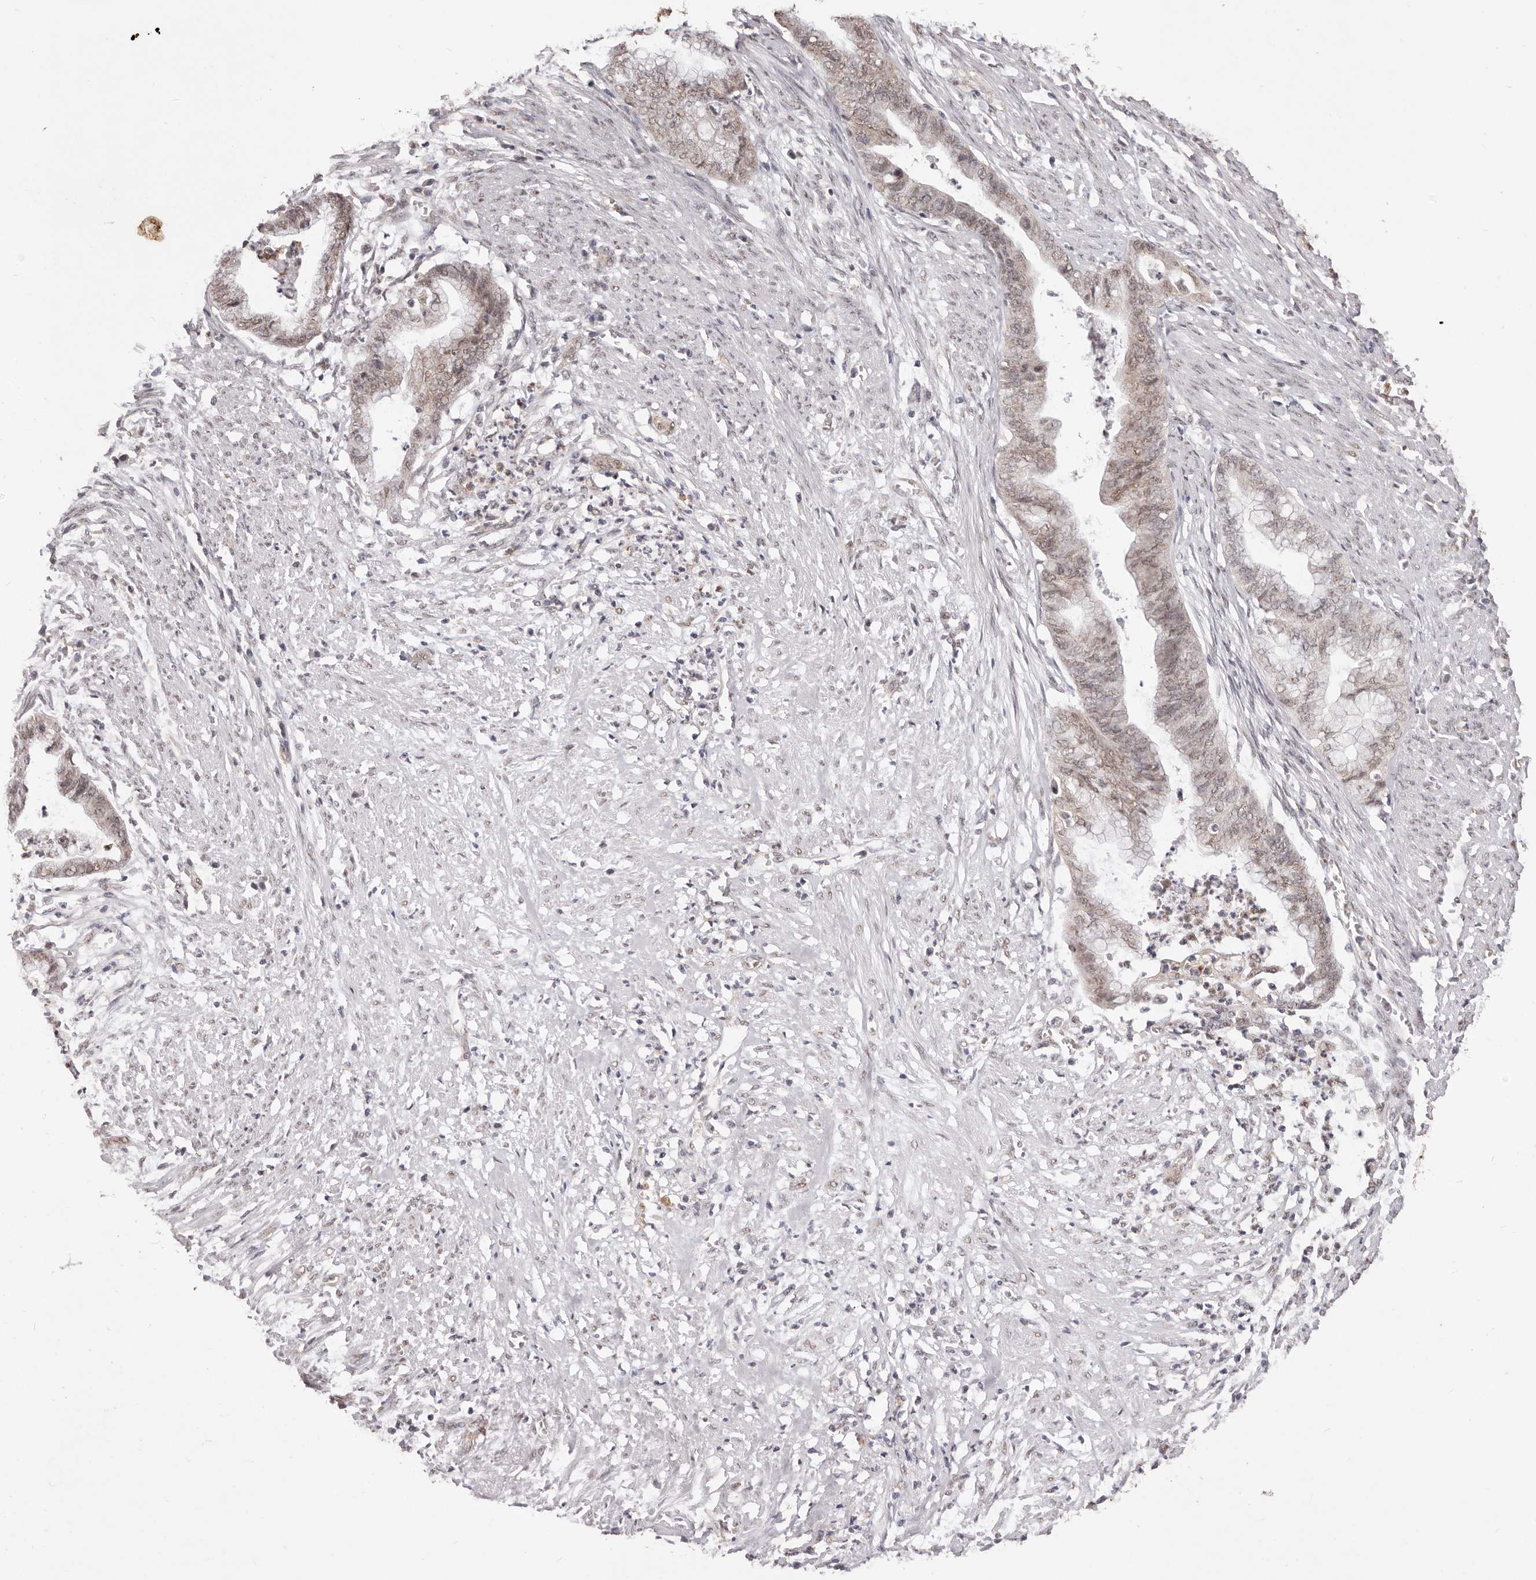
{"staining": {"intensity": "weak", "quantity": ">75%", "location": "nuclear"}, "tissue": "endometrial cancer", "cell_type": "Tumor cells", "image_type": "cancer", "snomed": [{"axis": "morphology", "description": "Necrosis, NOS"}, {"axis": "morphology", "description": "Adenocarcinoma, NOS"}, {"axis": "topography", "description": "Endometrium"}], "caption": "Protein analysis of endometrial cancer (adenocarcinoma) tissue shows weak nuclear expression in about >75% of tumor cells.", "gene": "RPS6KA5", "patient": {"sex": "female", "age": 79}}